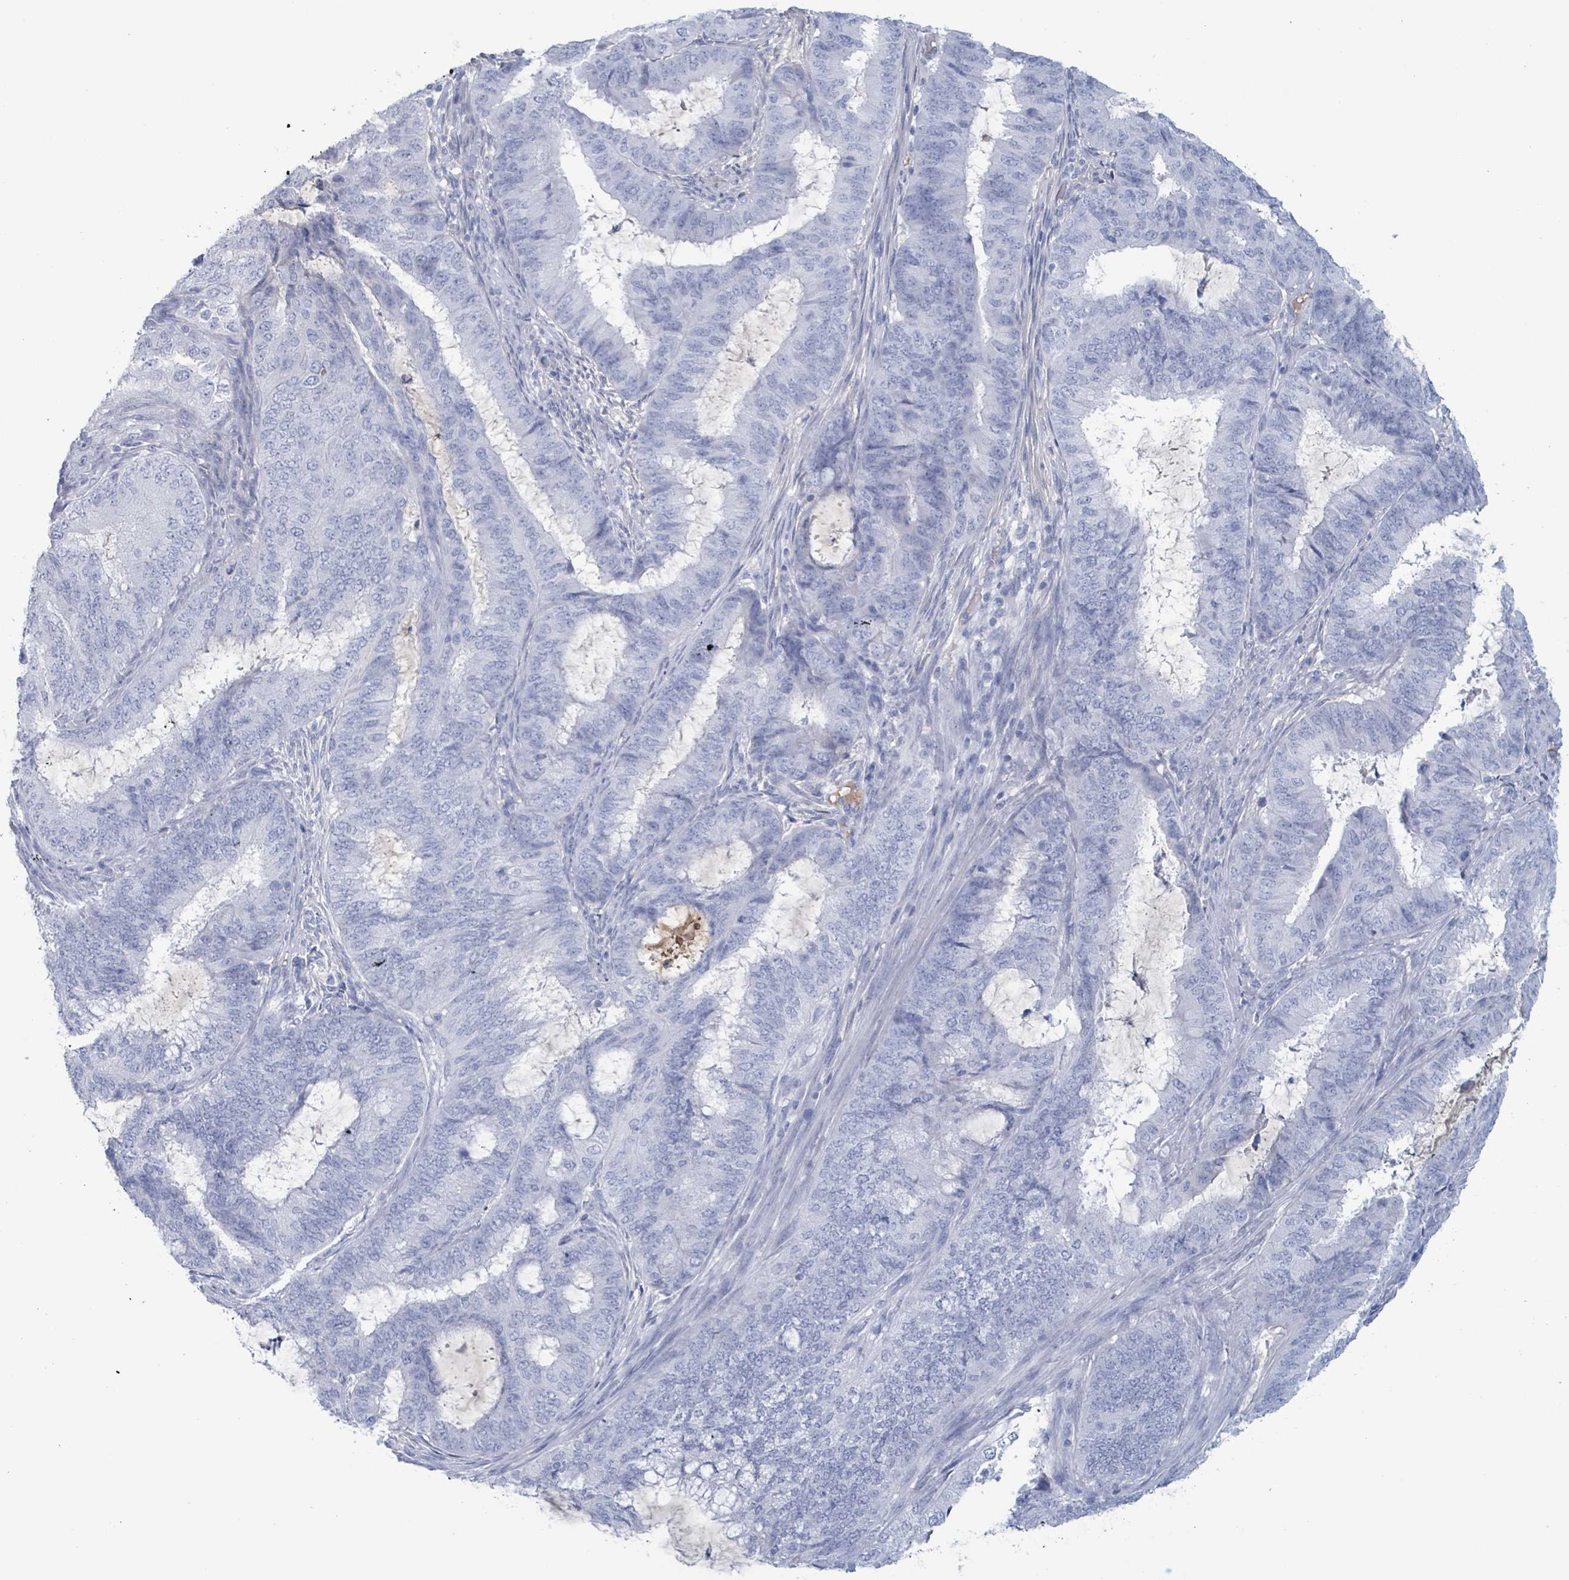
{"staining": {"intensity": "negative", "quantity": "none", "location": "none"}, "tissue": "endometrial cancer", "cell_type": "Tumor cells", "image_type": "cancer", "snomed": [{"axis": "morphology", "description": "Adenocarcinoma, NOS"}, {"axis": "topography", "description": "Endometrium"}], "caption": "Immunohistochemical staining of human adenocarcinoma (endometrial) displays no significant expression in tumor cells.", "gene": "KLK4", "patient": {"sex": "female", "age": 51}}